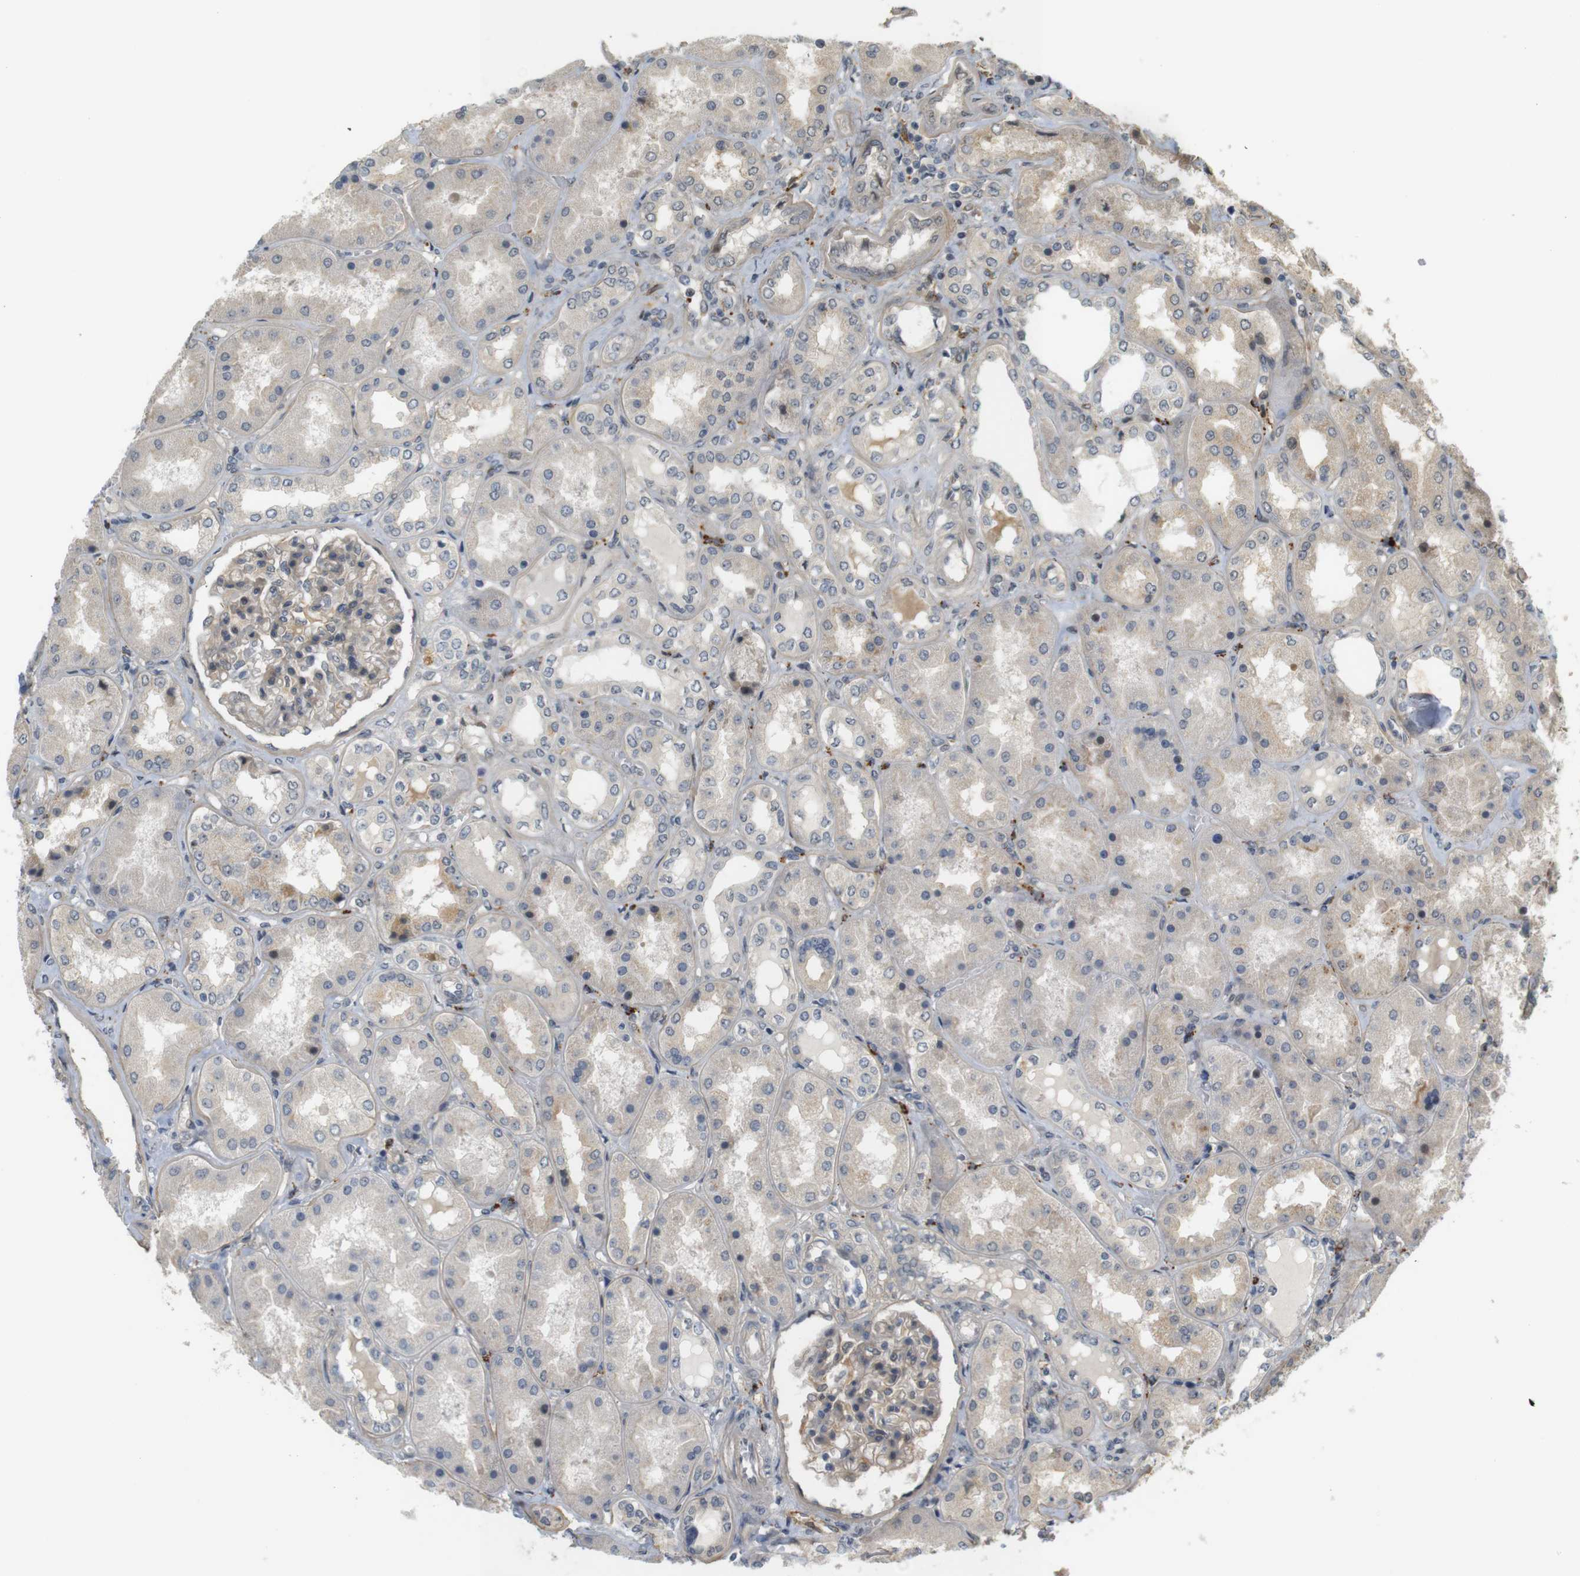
{"staining": {"intensity": "moderate", "quantity": "25%-75%", "location": "cytoplasmic/membranous,nuclear"}, "tissue": "kidney", "cell_type": "Cells in glomeruli", "image_type": "normal", "snomed": [{"axis": "morphology", "description": "Normal tissue, NOS"}, {"axis": "topography", "description": "Kidney"}], "caption": "A brown stain labels moderate cytoplasmic/membranous,nuclear positivity of a protein in cells in glomeruli of benign human kidney. (brown staining indicates protein expression, while blue staining denotes nuclei).", "gene": "TSPAN9", "patient": {"sex": "female", "age": 56}}